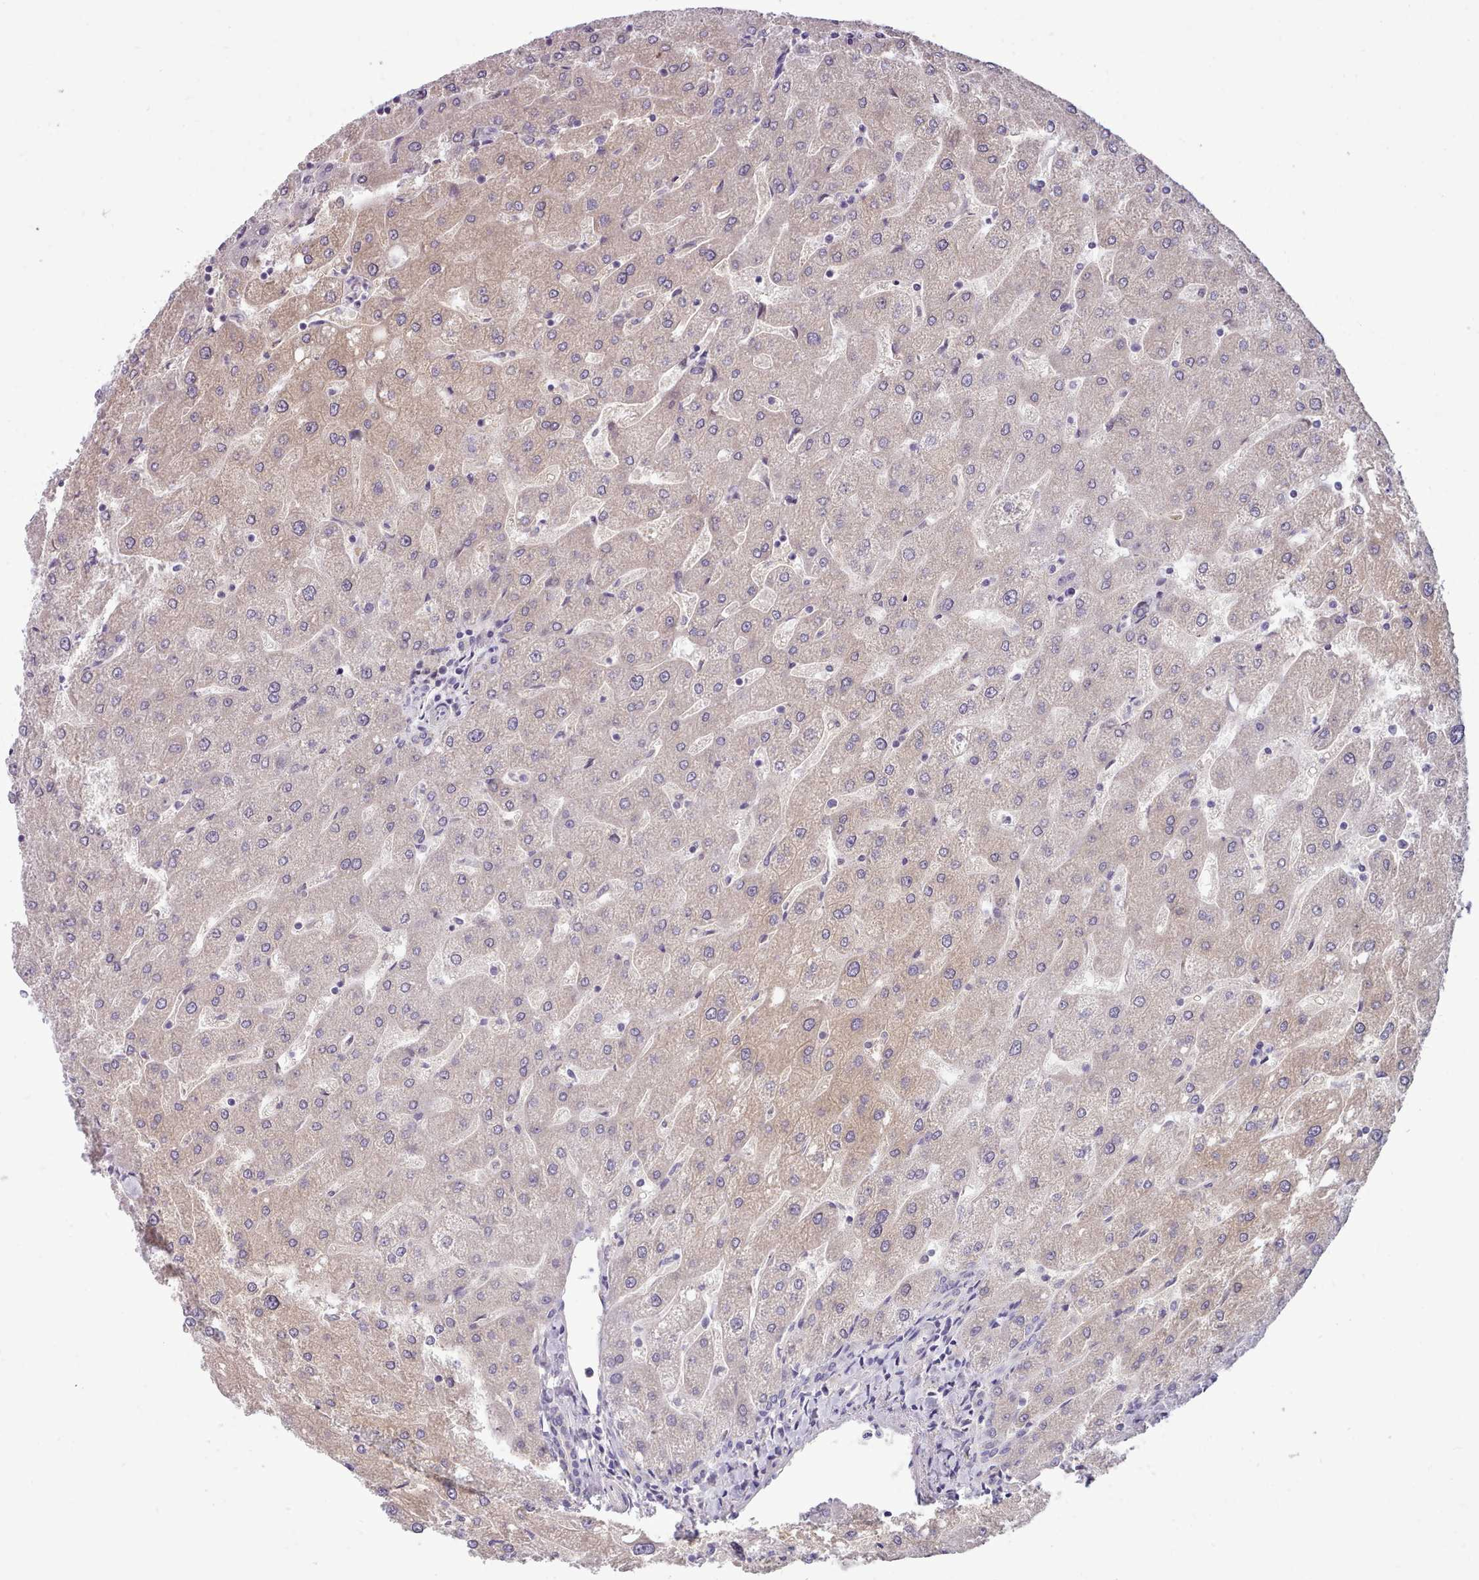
{"staining": {"intensity": "negative", "quantity": "none", "location": "none"}, "tissue": "liver", "cell_type": "Cholangiocytes", "image_type": "normal", "snomed": [{"axis": "morphology", "description": "Normal tissue, NOS"}, {"axis": "topography", "description": "Liver"}], "caption": "Immunohistochemistry of benign human liver exhibits no staining in cholangiocytes.", "gene": "DPF1", "patient": {"sex": "male", "age": 67}}